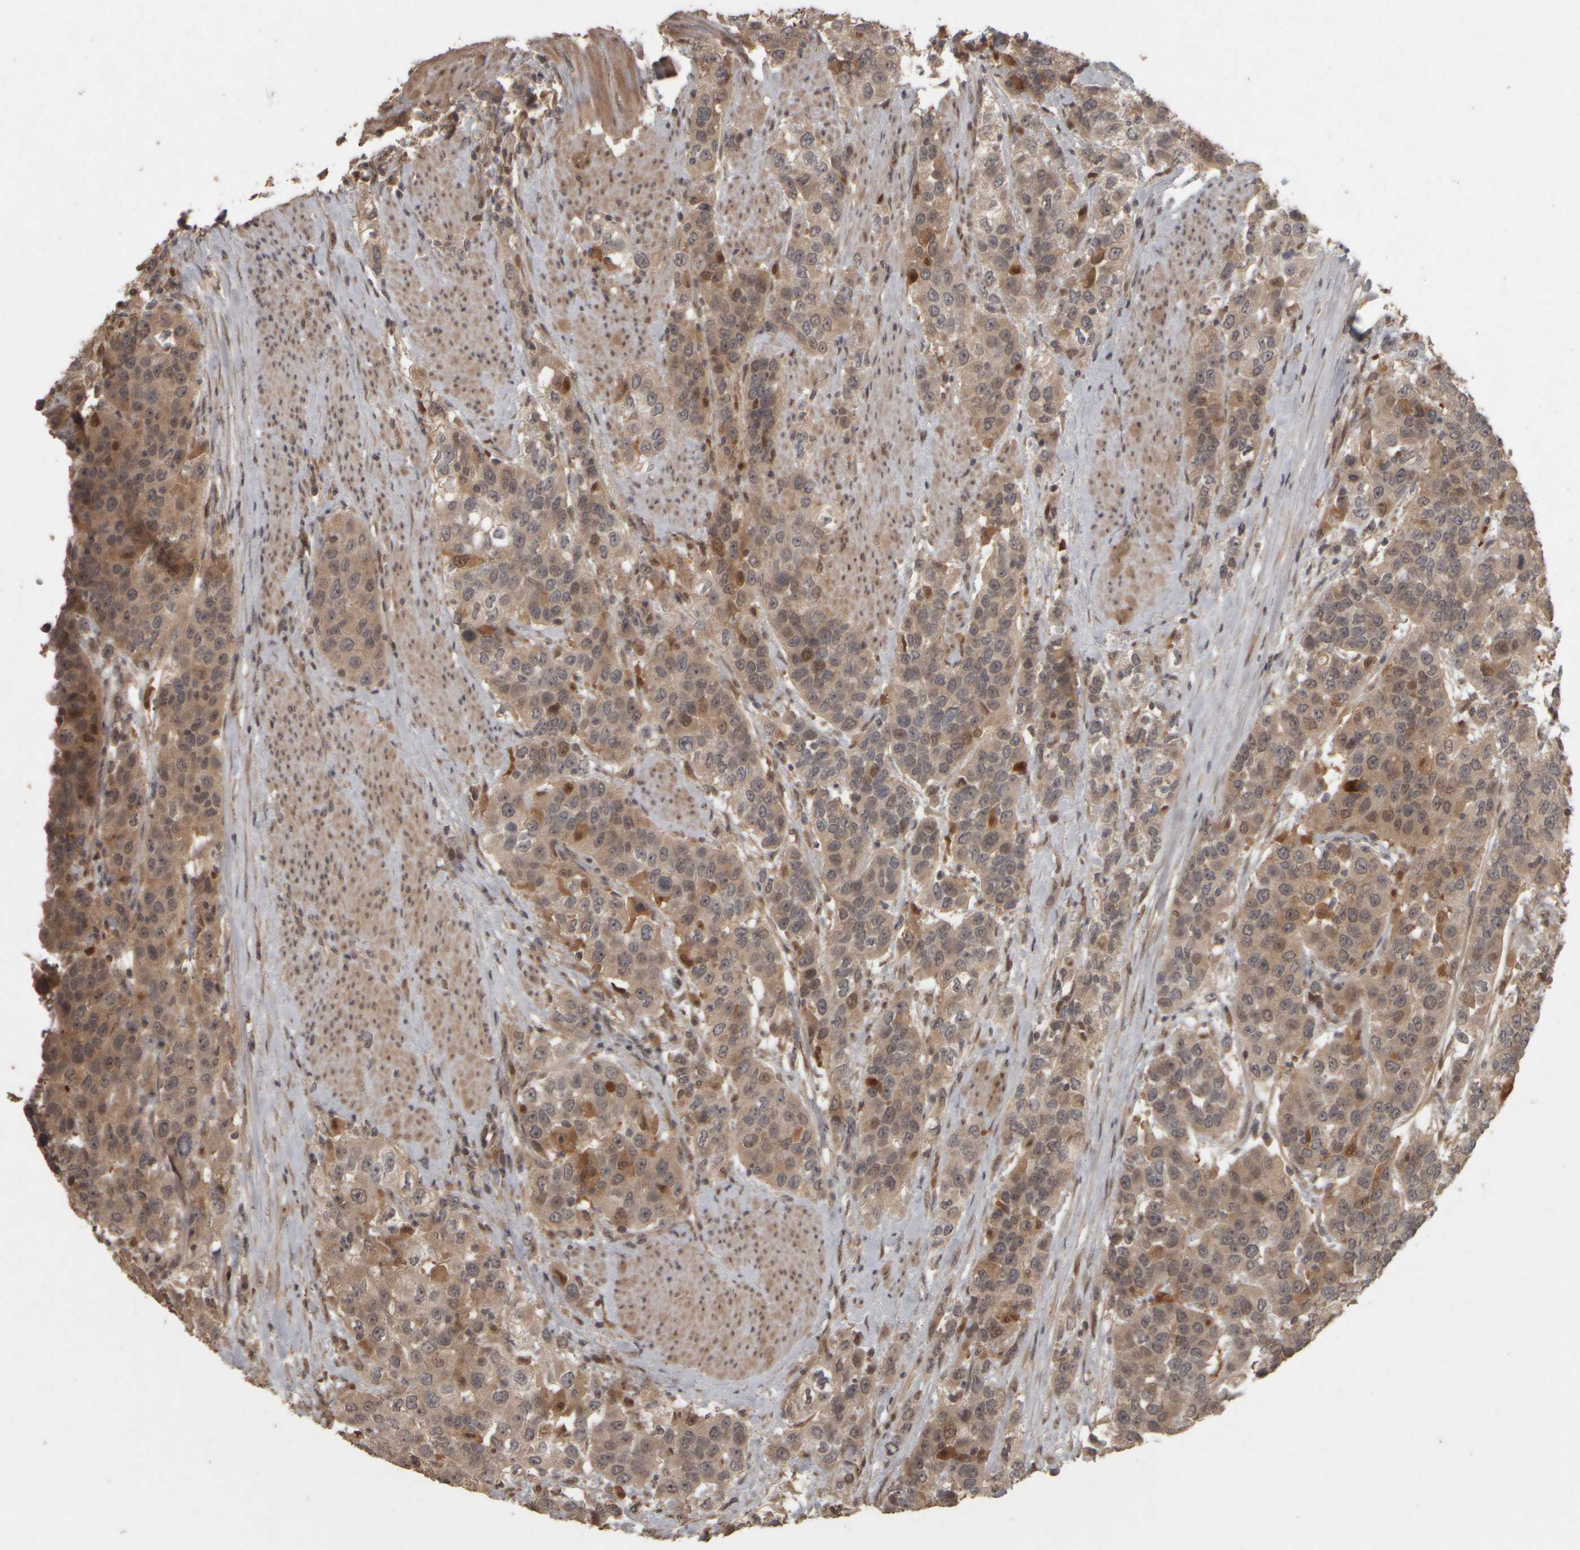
{"staining": {"intensity": "weak", "quantity": ">75%", "location": "cytoplasmic/membranous,nuclear"}, "tissue": "urothelial cancer", "cell_type": "Tumor cells", "image_type": "cancer", "snomed": [{"axis": "morphology", "description": "Urothelial carcinoma, High grade"}, {"axis": "topography", "description": "Urinary bladder"}], "caption": "Immunohistochemistry (IHC) (DAB) staining of human high-grade urothelial carcinoma reveals weak cytoplasmic/membranous and nuclear protein staining in approximately >75% of tumor cells. (DAB IHC with brightfield microscopy, high magnification).", "gene": "ACO1", "patient": {"sex": "female", "age": 80}}